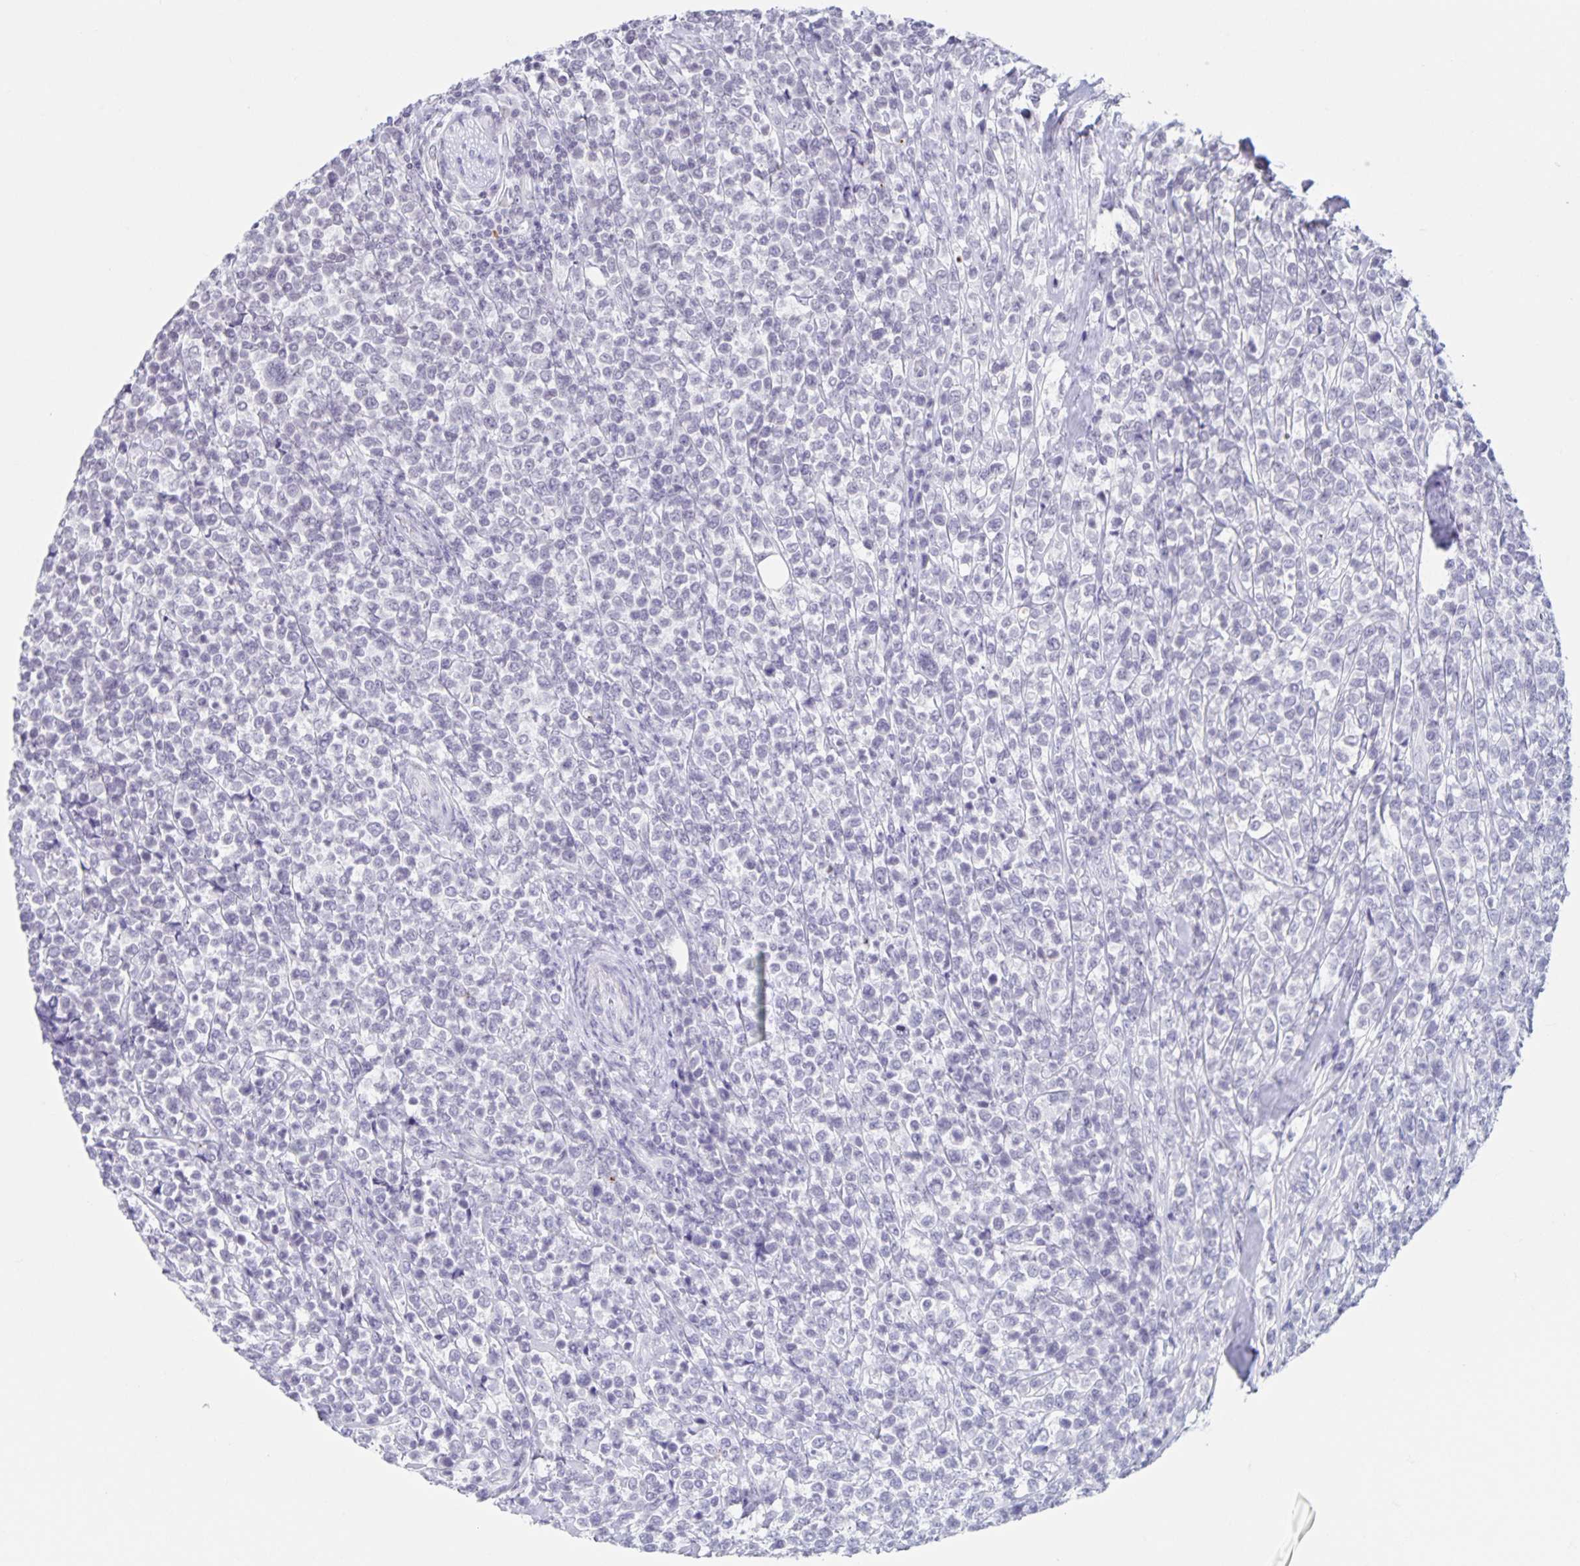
{"staining": {"intensity": "negative", "quantity": "none", "location": "none"}, "tissue": "lymphoma", "cell_type": "Tumor cells", "image_type": "cancer", "snomed": [{"axis": "morphology", "description": "Malignant lymphoma, non-Hodgkin's type, High grade"}, {"axis": "topography", "description": "Soft tissue"}], "caption": "IHC of malignant lymphoma, non-Hodgkin's type (high-grade) reveals no positivity in tumor cells. Brightfield microscopy of immunohistochemistry (IHC) stained with DAB (3,3'-diaminobenzidine) (brown) and hematoxylin (blue), captured at high magnification.", "gene": "LCE6A", "patient": {"sex": "female", "age": 56}}